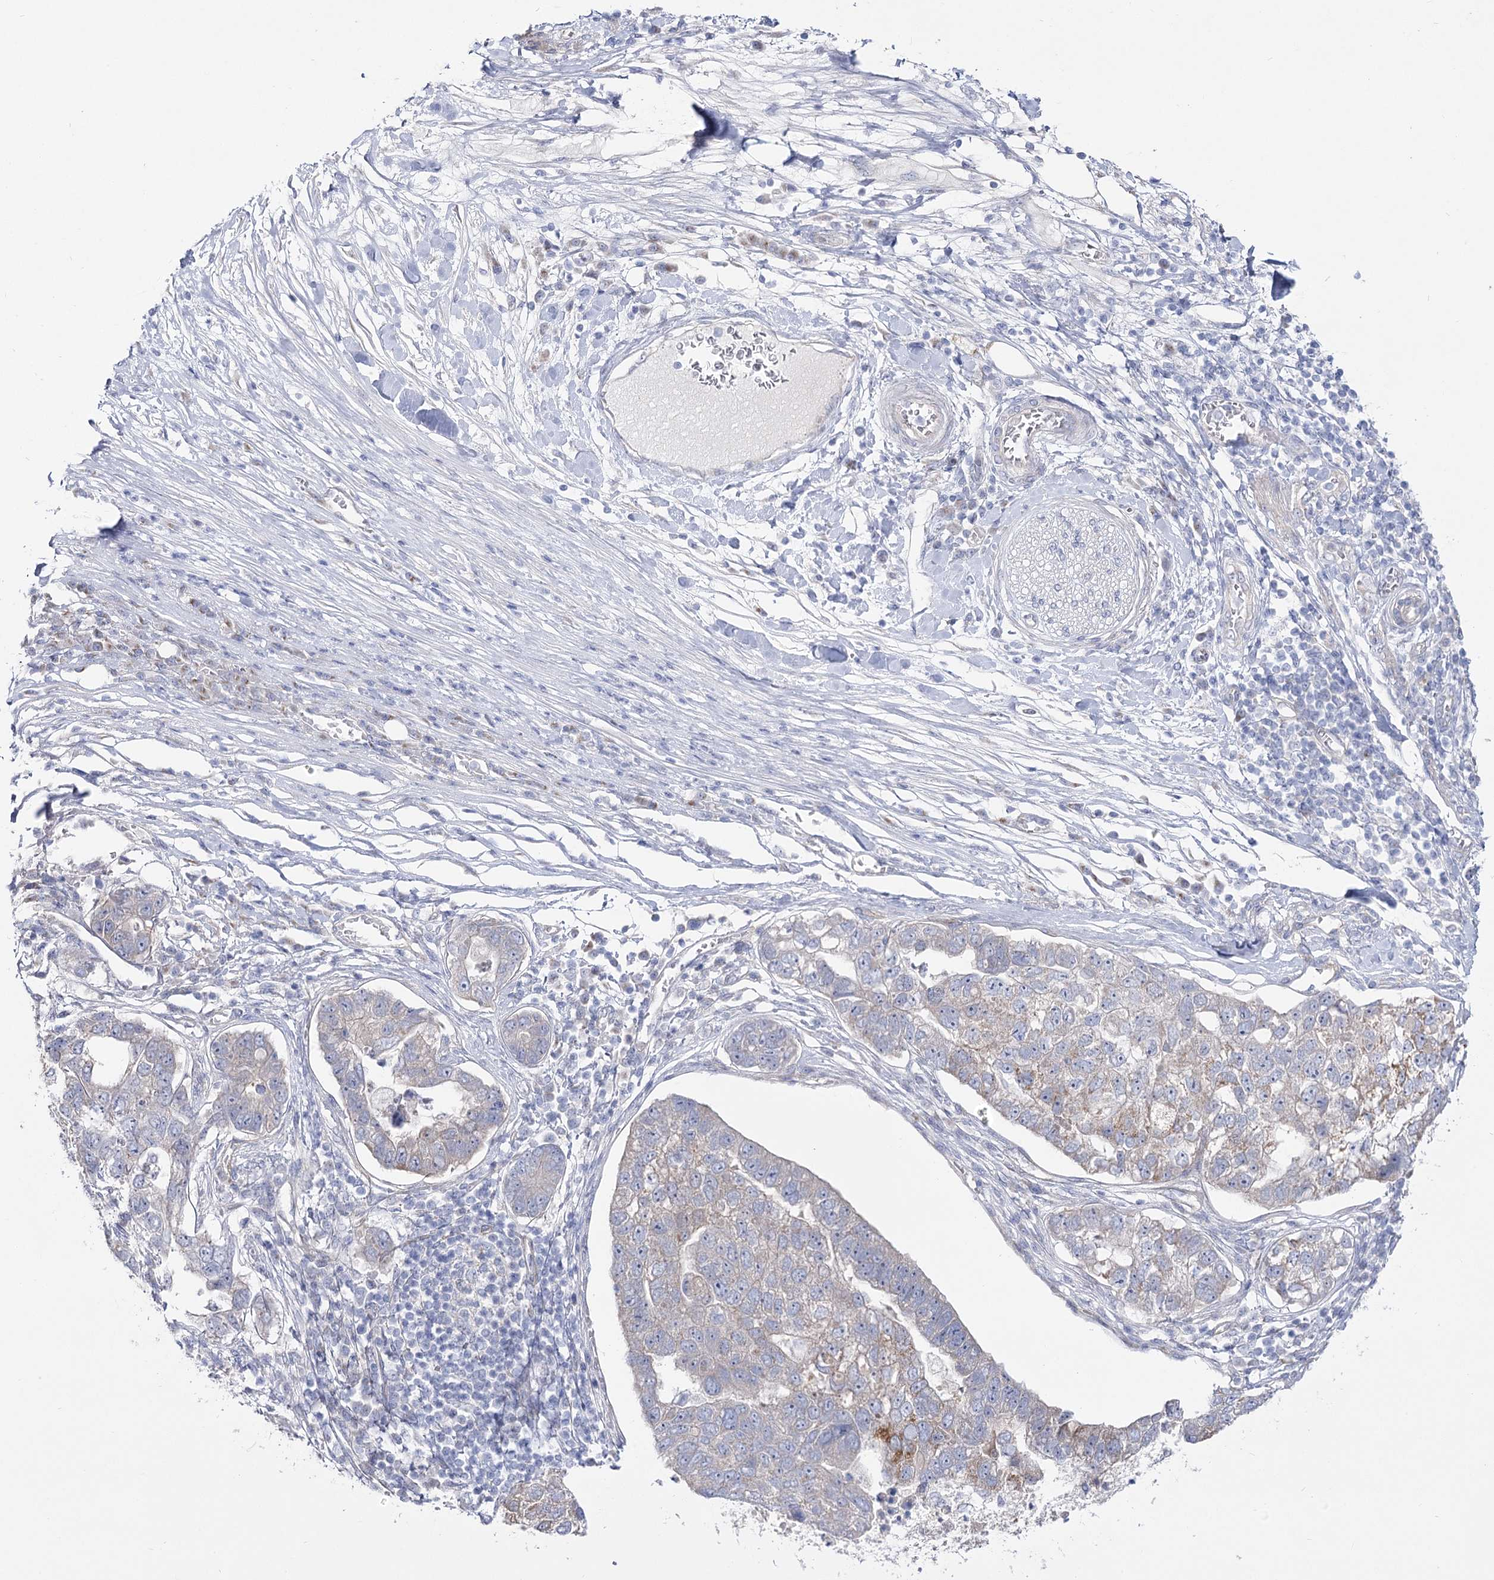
{"staining": {"intensity": "weak", "quantity": "<25%", "location": "cytoplasmic/membranous"}, "tissue": "pancreatic cancer", "cell_type": "Tumor cells", "image_type": "cancer", "snomed": [{"axis": "morphology", "description": "Adenocarcinoma, NOS"}, {"axis": "topography", "description": "Pancreas"}], "caption": "DAB immunohistochemical staining of human pancreatic cancer (adenocarcinoma) displays no significant staining in tumor cells. Brightfield microscopy of immunohistochemistry (IHC) stained with DAB (brown) and hematoxylin (blue), captured at high magnification.", "gene": "SUOX", "patient": {"sex": "female", "age": 61}}